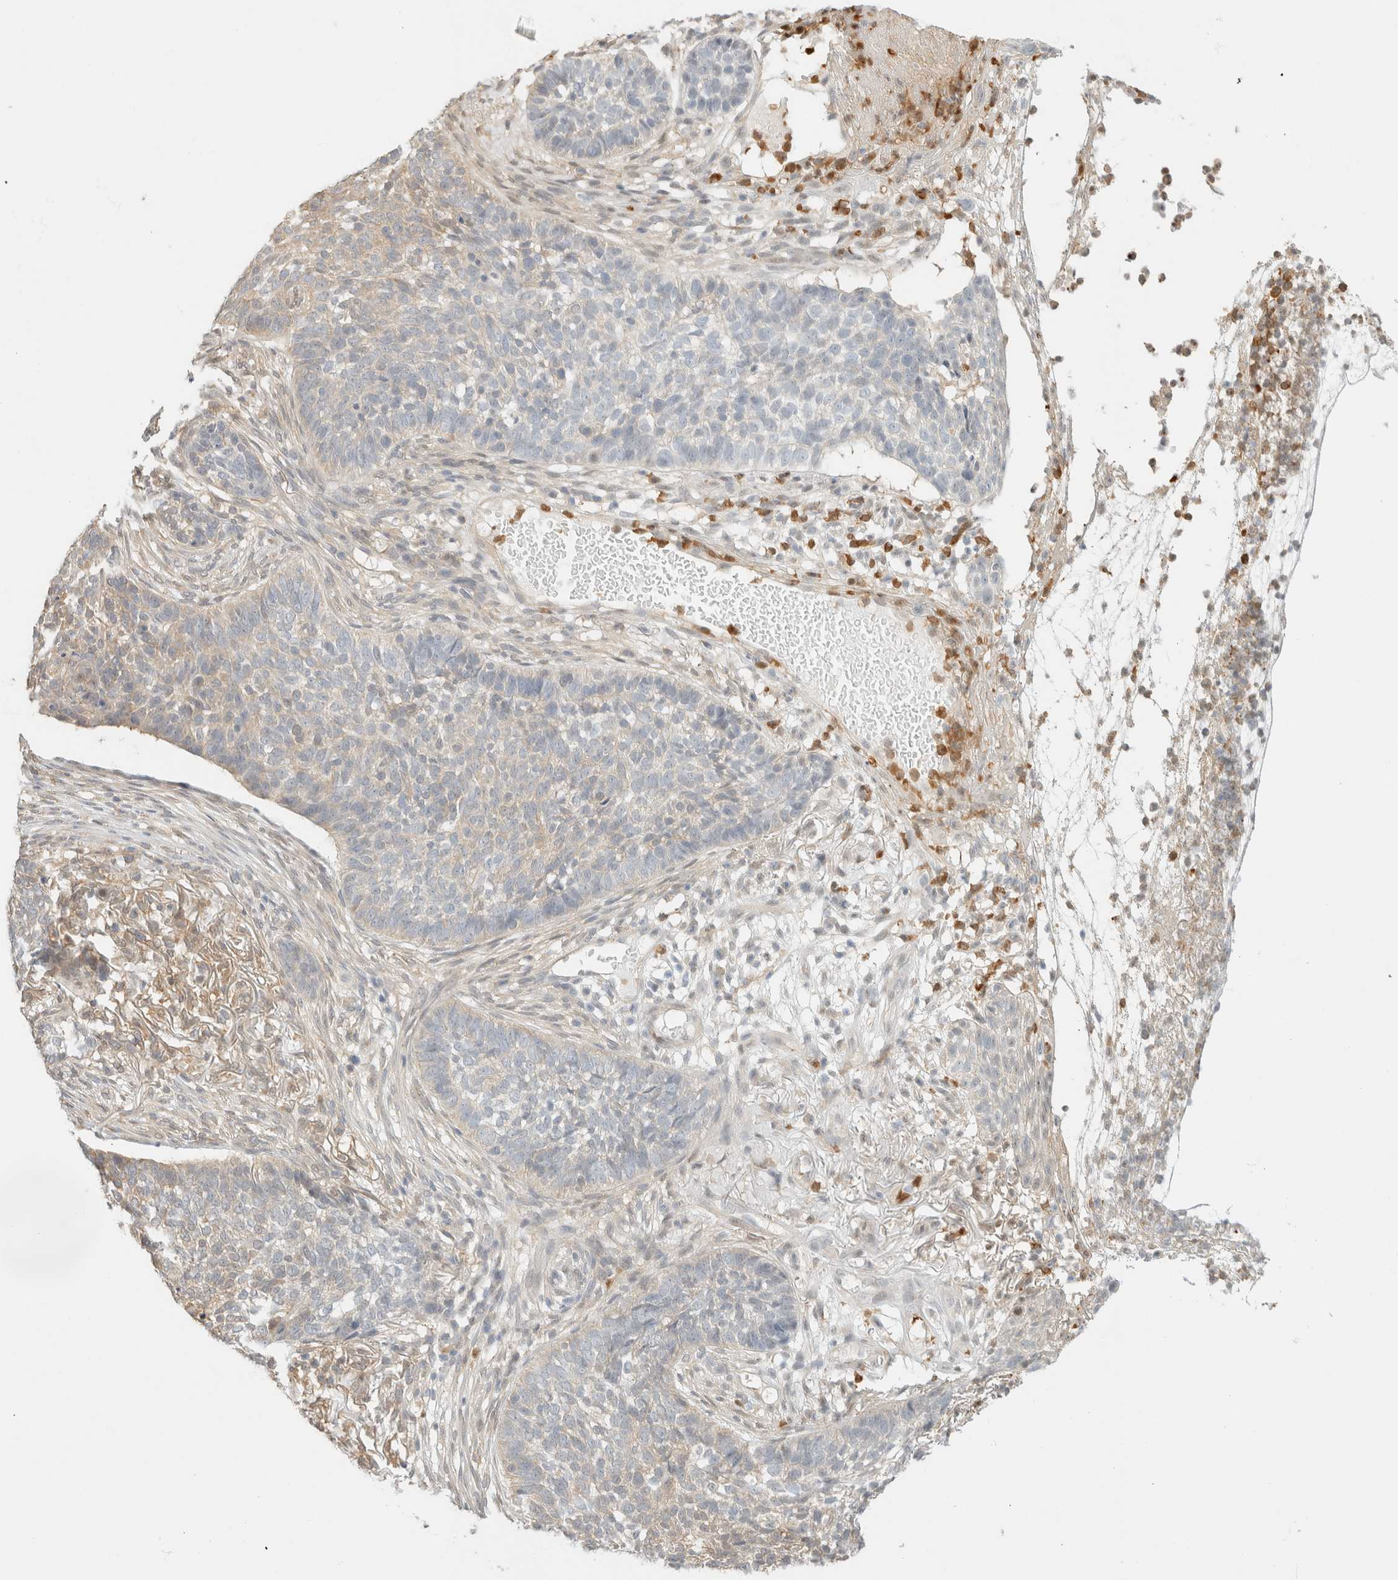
{"staining": {"intensity": "weak", "quantity": "<25%", "location": "cytoplasmic/membranous"}, "tissue": "skin cancer", "cell_type": "Tumor cells", "image_type": "cancer", "snomed": [{"axis": "morphology", "description": "Basal cell carcinoma"}, {"axis": "topography", "description": "Skin"}], "caption": "Tumor cells show no significant positivity in basal cell carcinoma (skin).", "gene": "GPI", "patient": {"sex": "male", "age": 85}}